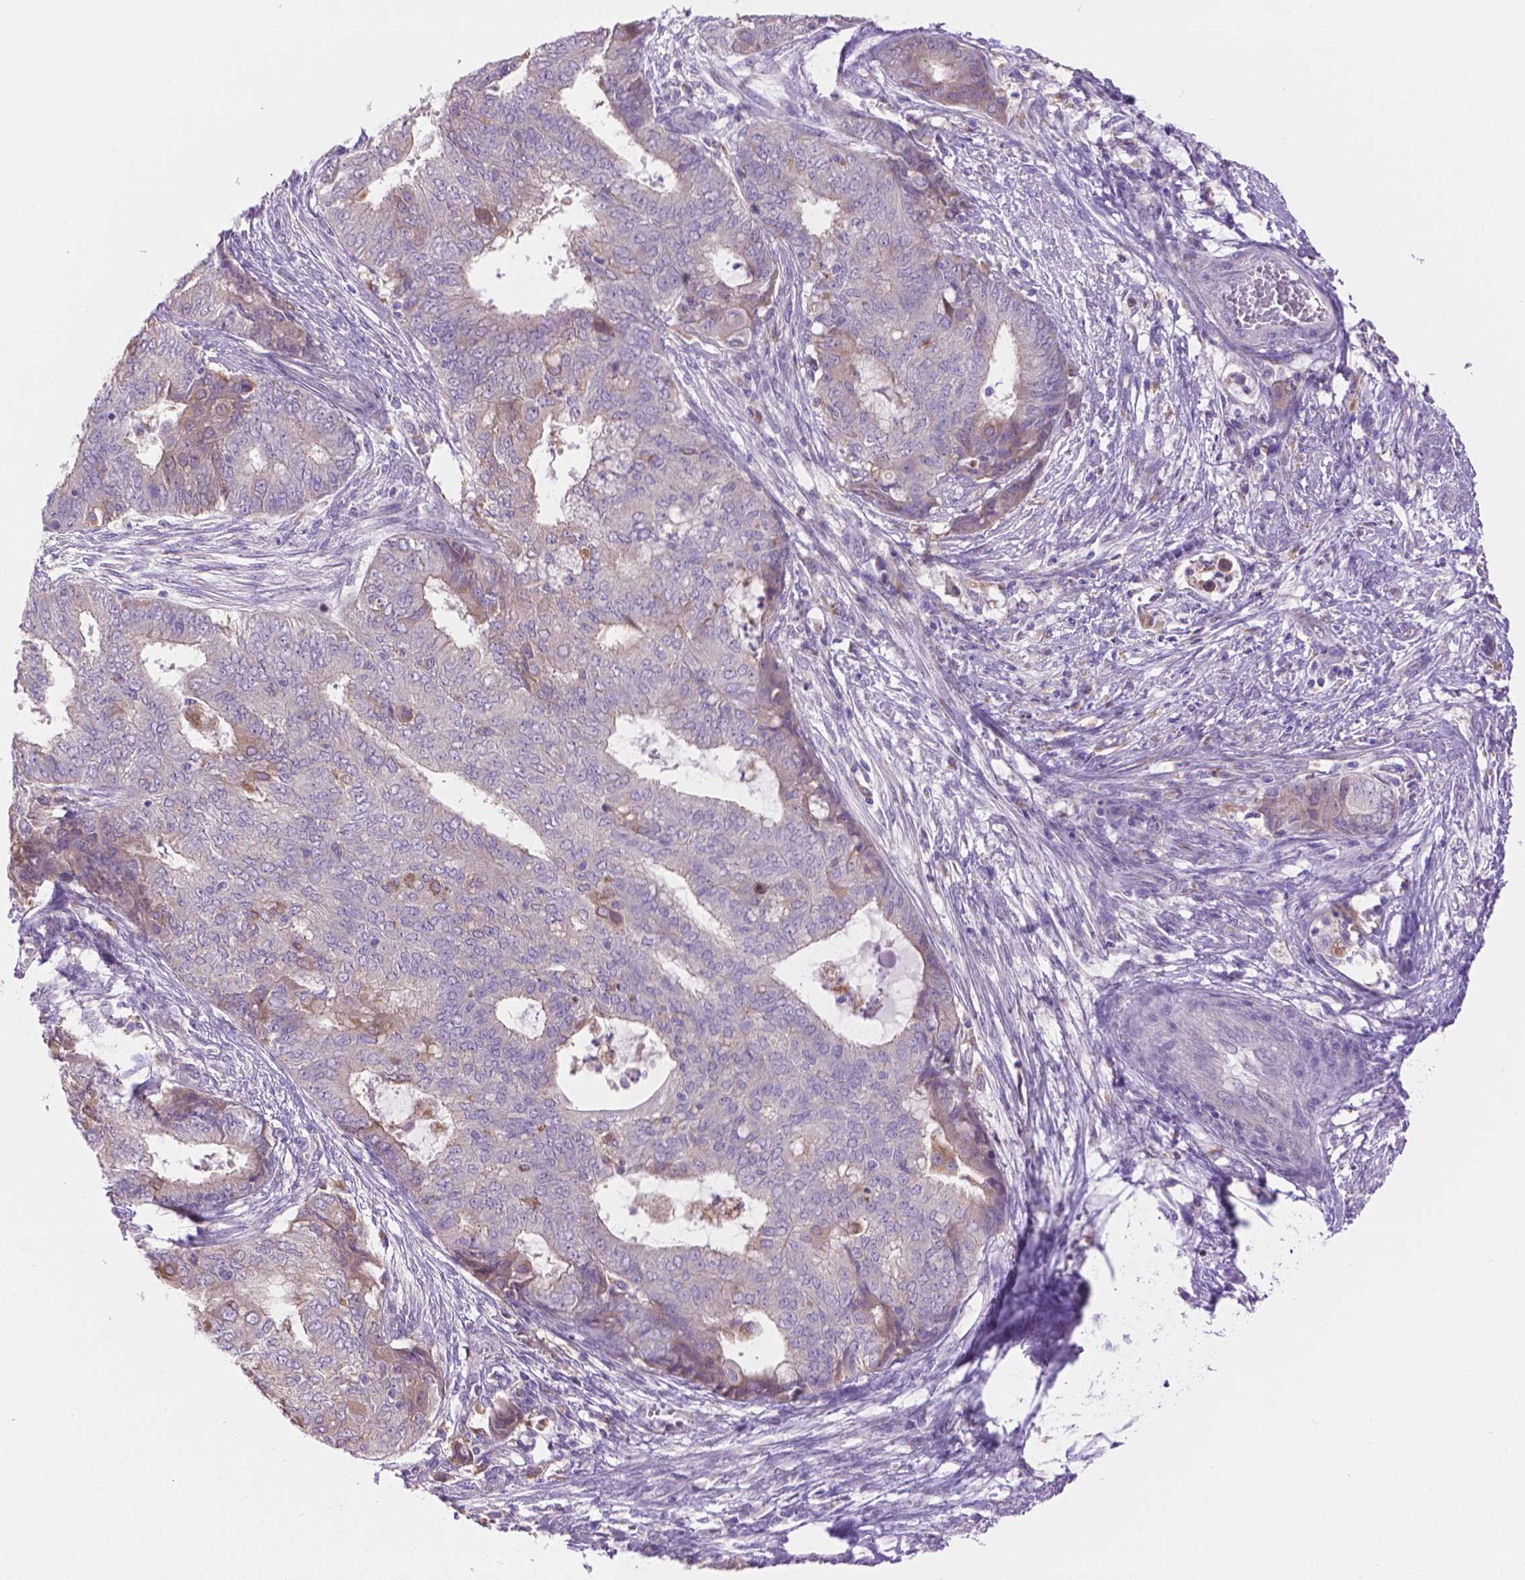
{"staining": {"intensity": "negative", "quantity": "none", "location": "none"}, "tissue": "endometrial cancer", "cell_type": "Tumor cells", "image_type": "cancer", "snomed": [{"axis": "morphology", "description": "Adenocarcinoma, NOS"}, {"axis": "topography", "description": "Endometrium"}], "caption": "This is a micrograph of immunohistochemistry staining of endometrial adenocarcinoma, which shows no expression in tumor cells.", "gene": "CDH7", "patient": {"sex": "female", "age": 62}}